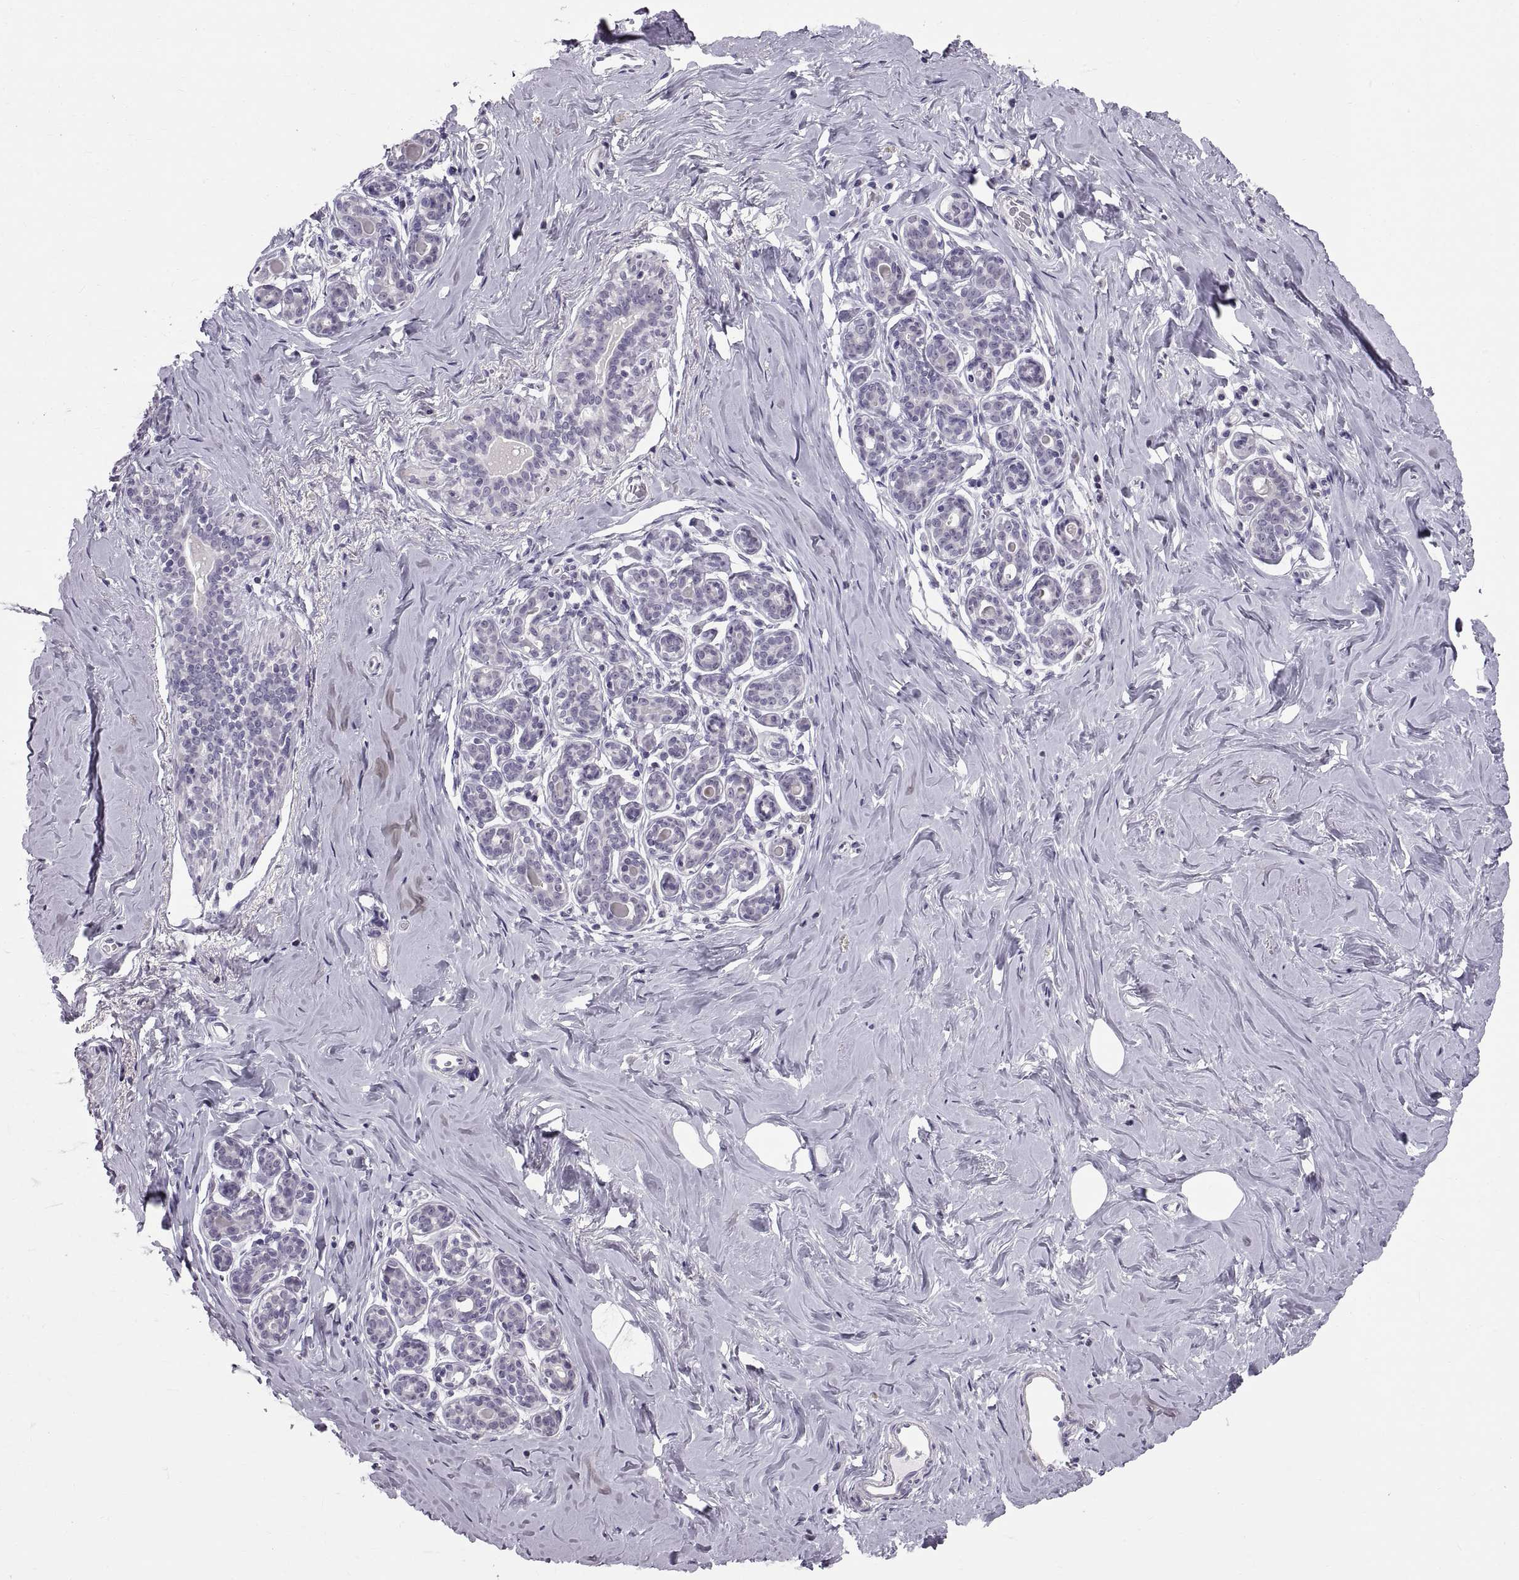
{"staining": {"intensity": "negative", "quantity": "none", "location": "none"}, "tissue": "breast", "cell_type": "Adipocytes", "image_type": "normal", "snomed": [{"axis": "morphology", "description": "Normal tissue, NOS"}, {"axis": "topography", "description": "Skin"}, {"axis": "topography", "description": "Breast"}], "caption": "There is no significant expression in adipocytes of breast. (DAB (3,3'-diaminobenzidine) immunohistochemistry, high magnification).", "gene": "SPACDR", "patient": {"sex": "female", "age": 43}}